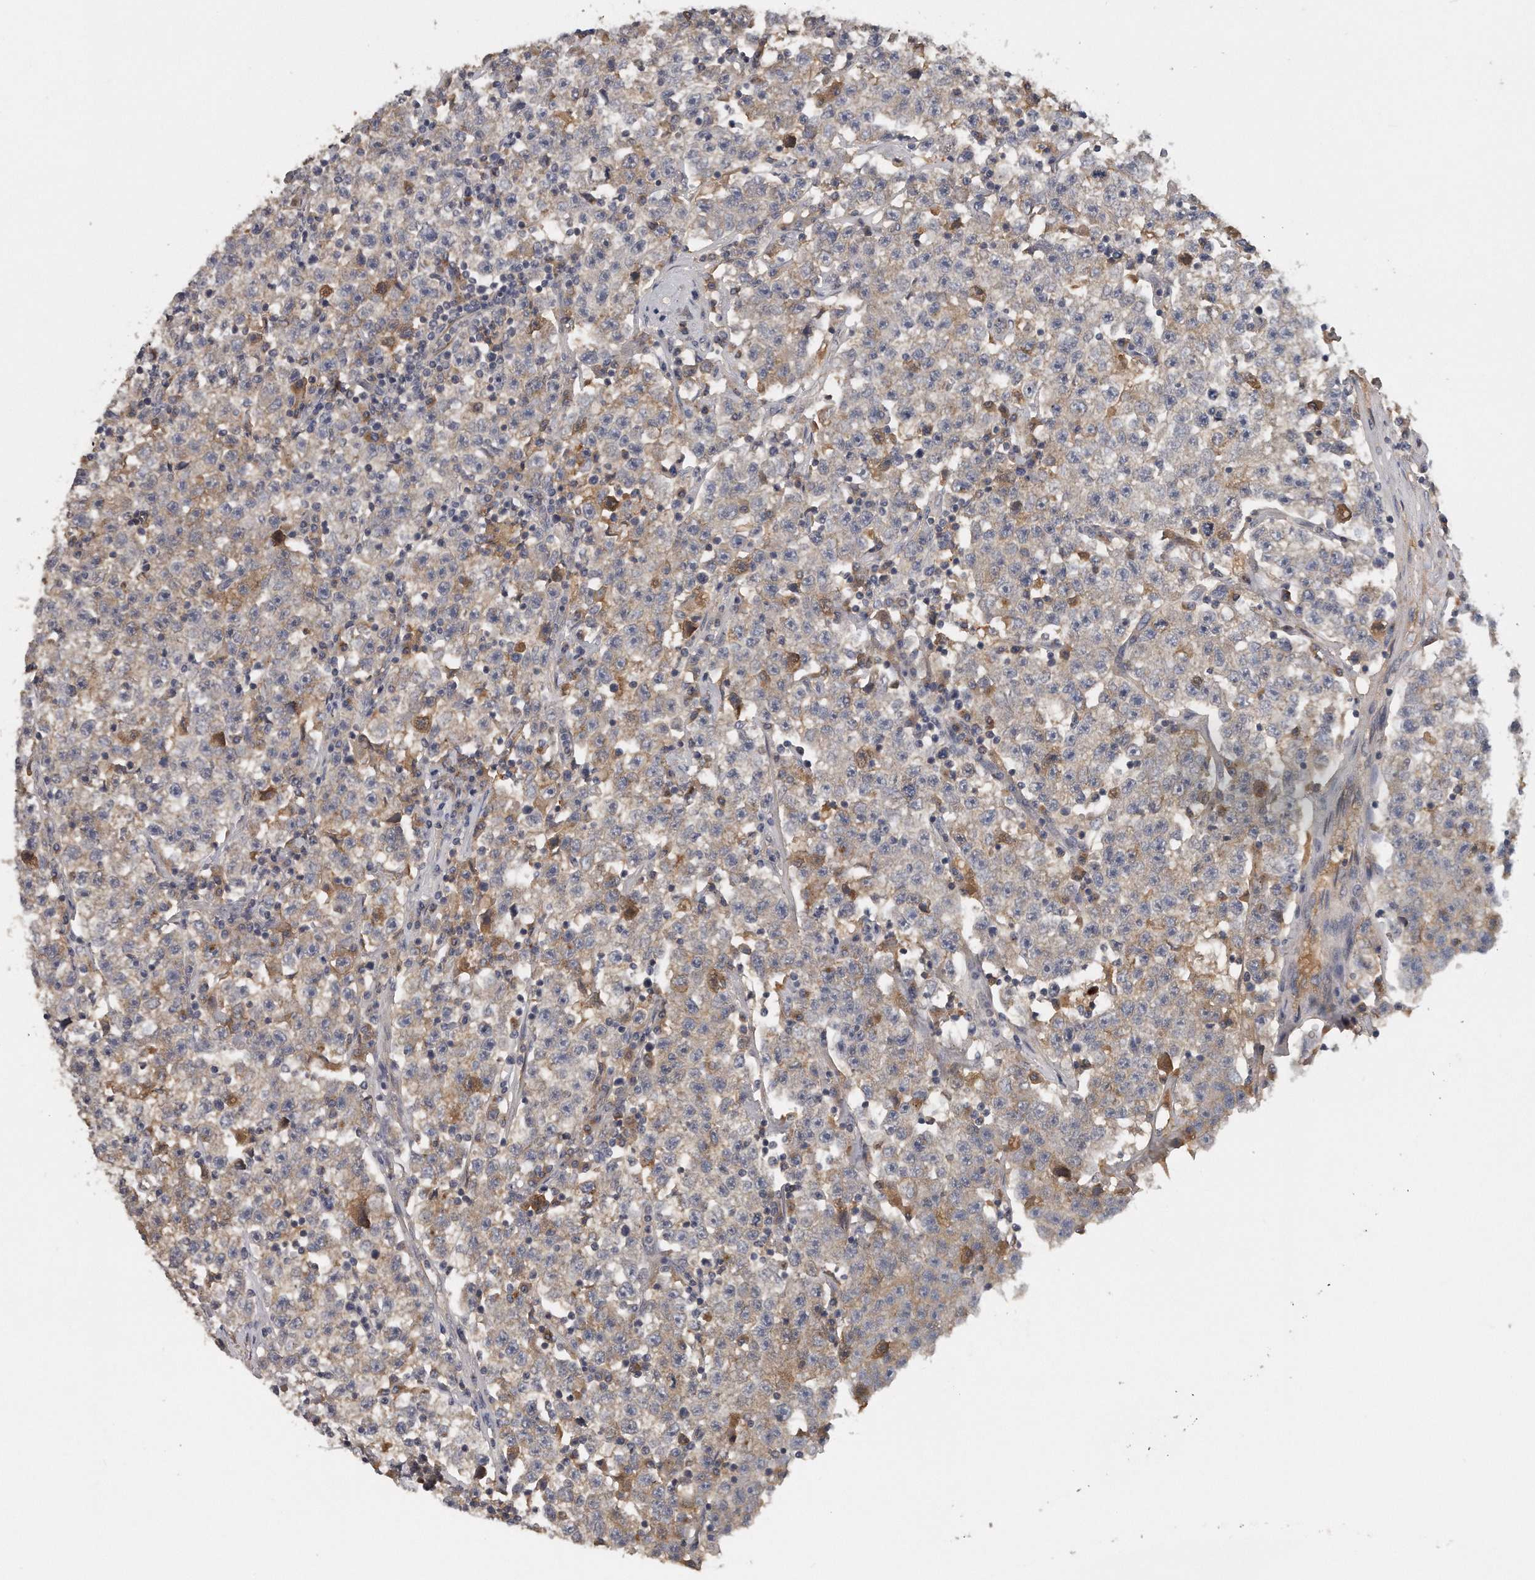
{"staining": {"intensity": "weak", "quantity": "<25%", "location": "cytoplasmic/membranous"}, "tissue": "testis cancer", "cell_type": "Tumor cells", "image_type": "cancer", "snomed": [{"axis": "morphology", "description": "Seminoma, NOS"}, {"axis": "topography", "description": "Testis"}], "caption": "A histopathology image of human testis seminoma is negative for staining in tumor cells.", "gene": "TRAPPC14", "patient": {"sex": "male", "age": 22}}